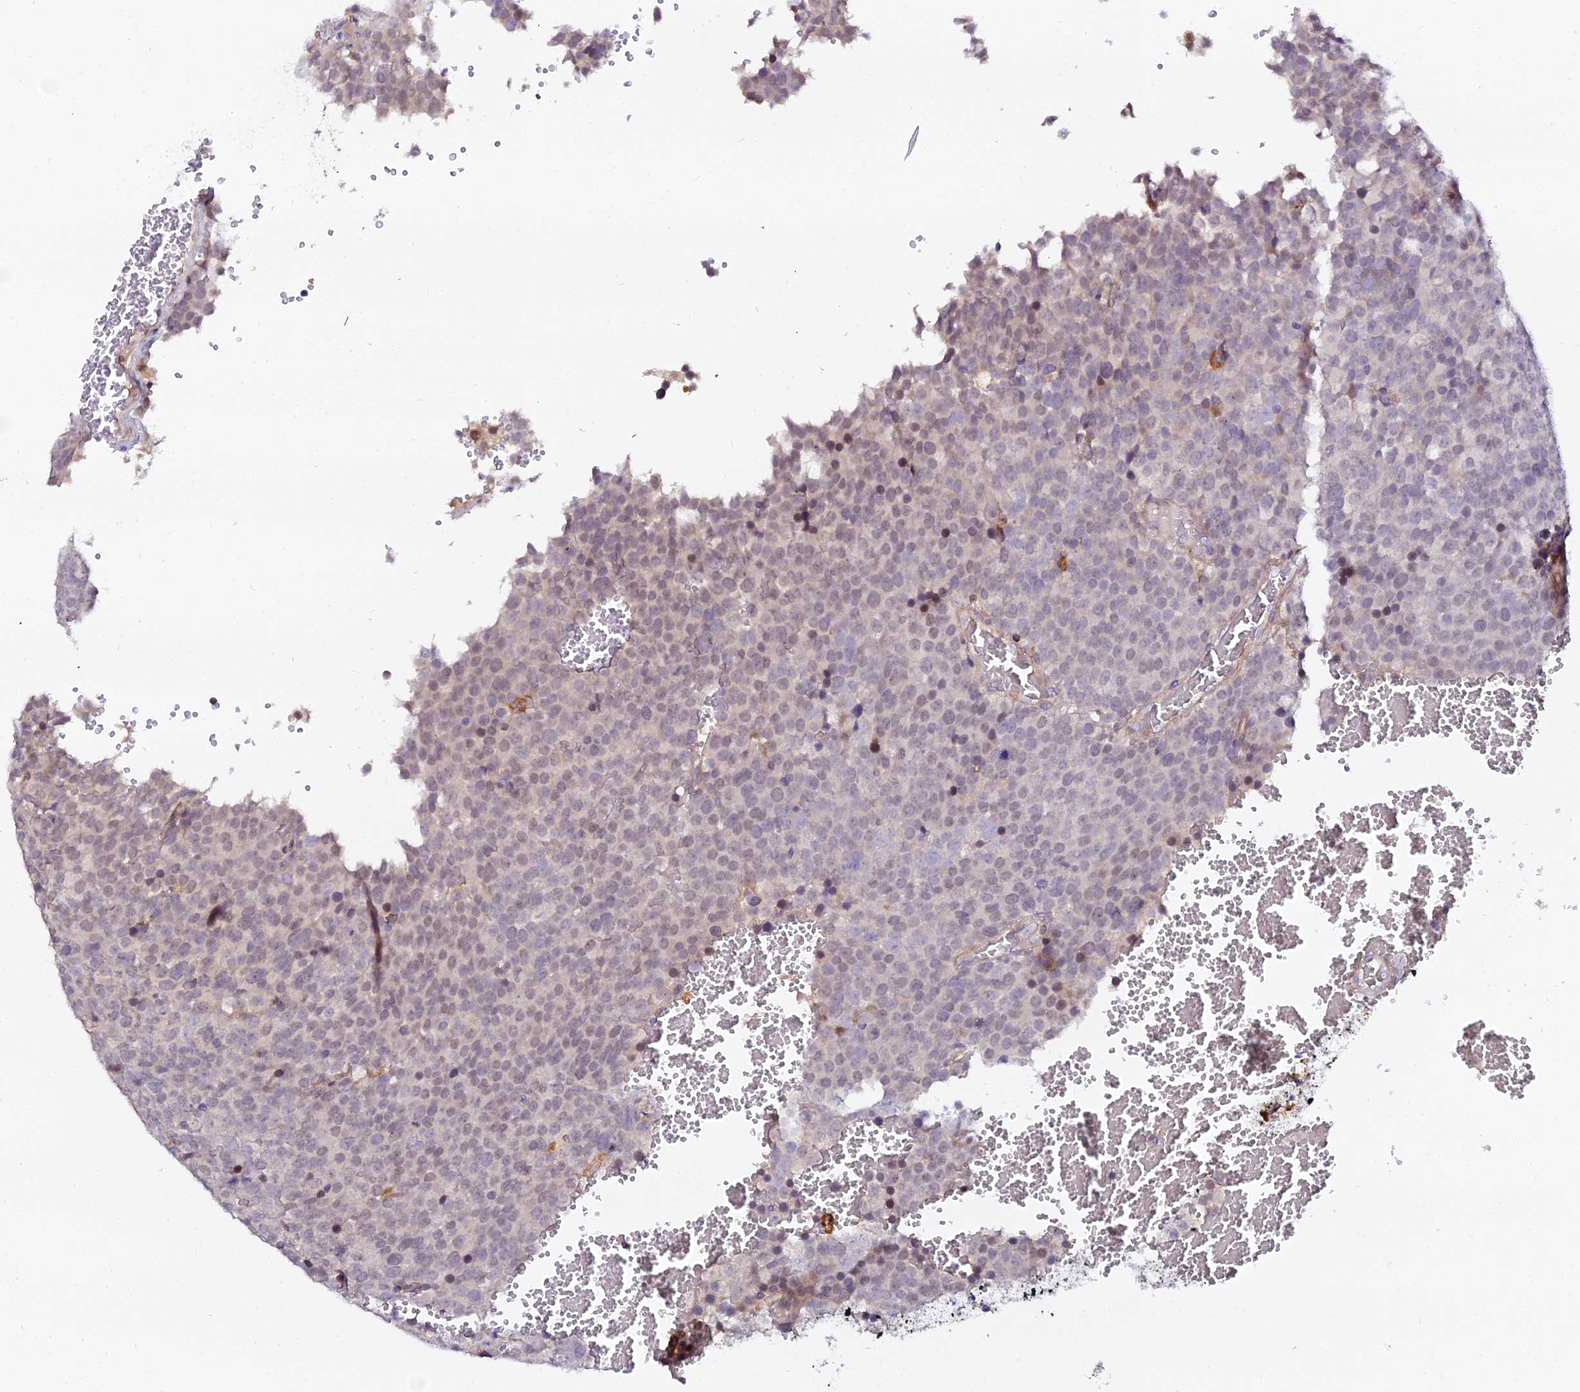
{"staining": {"intensity": "weak", "quantity": "<25%", "location": "nuclear"}, "tissue": "testis cancer", "cell_type": "Tumor cells", "image_type": "cancer", "snomed": [{"axis": "morphology", "description": "Seminoma, NOS"}, {"axis": "topography", "description": "Testis"}], "caption": "Tumor cells show no significant protein staining in seminoma (testis).", "gene": "IL4I1", "patient": {"sex": "male", "age": 71}}